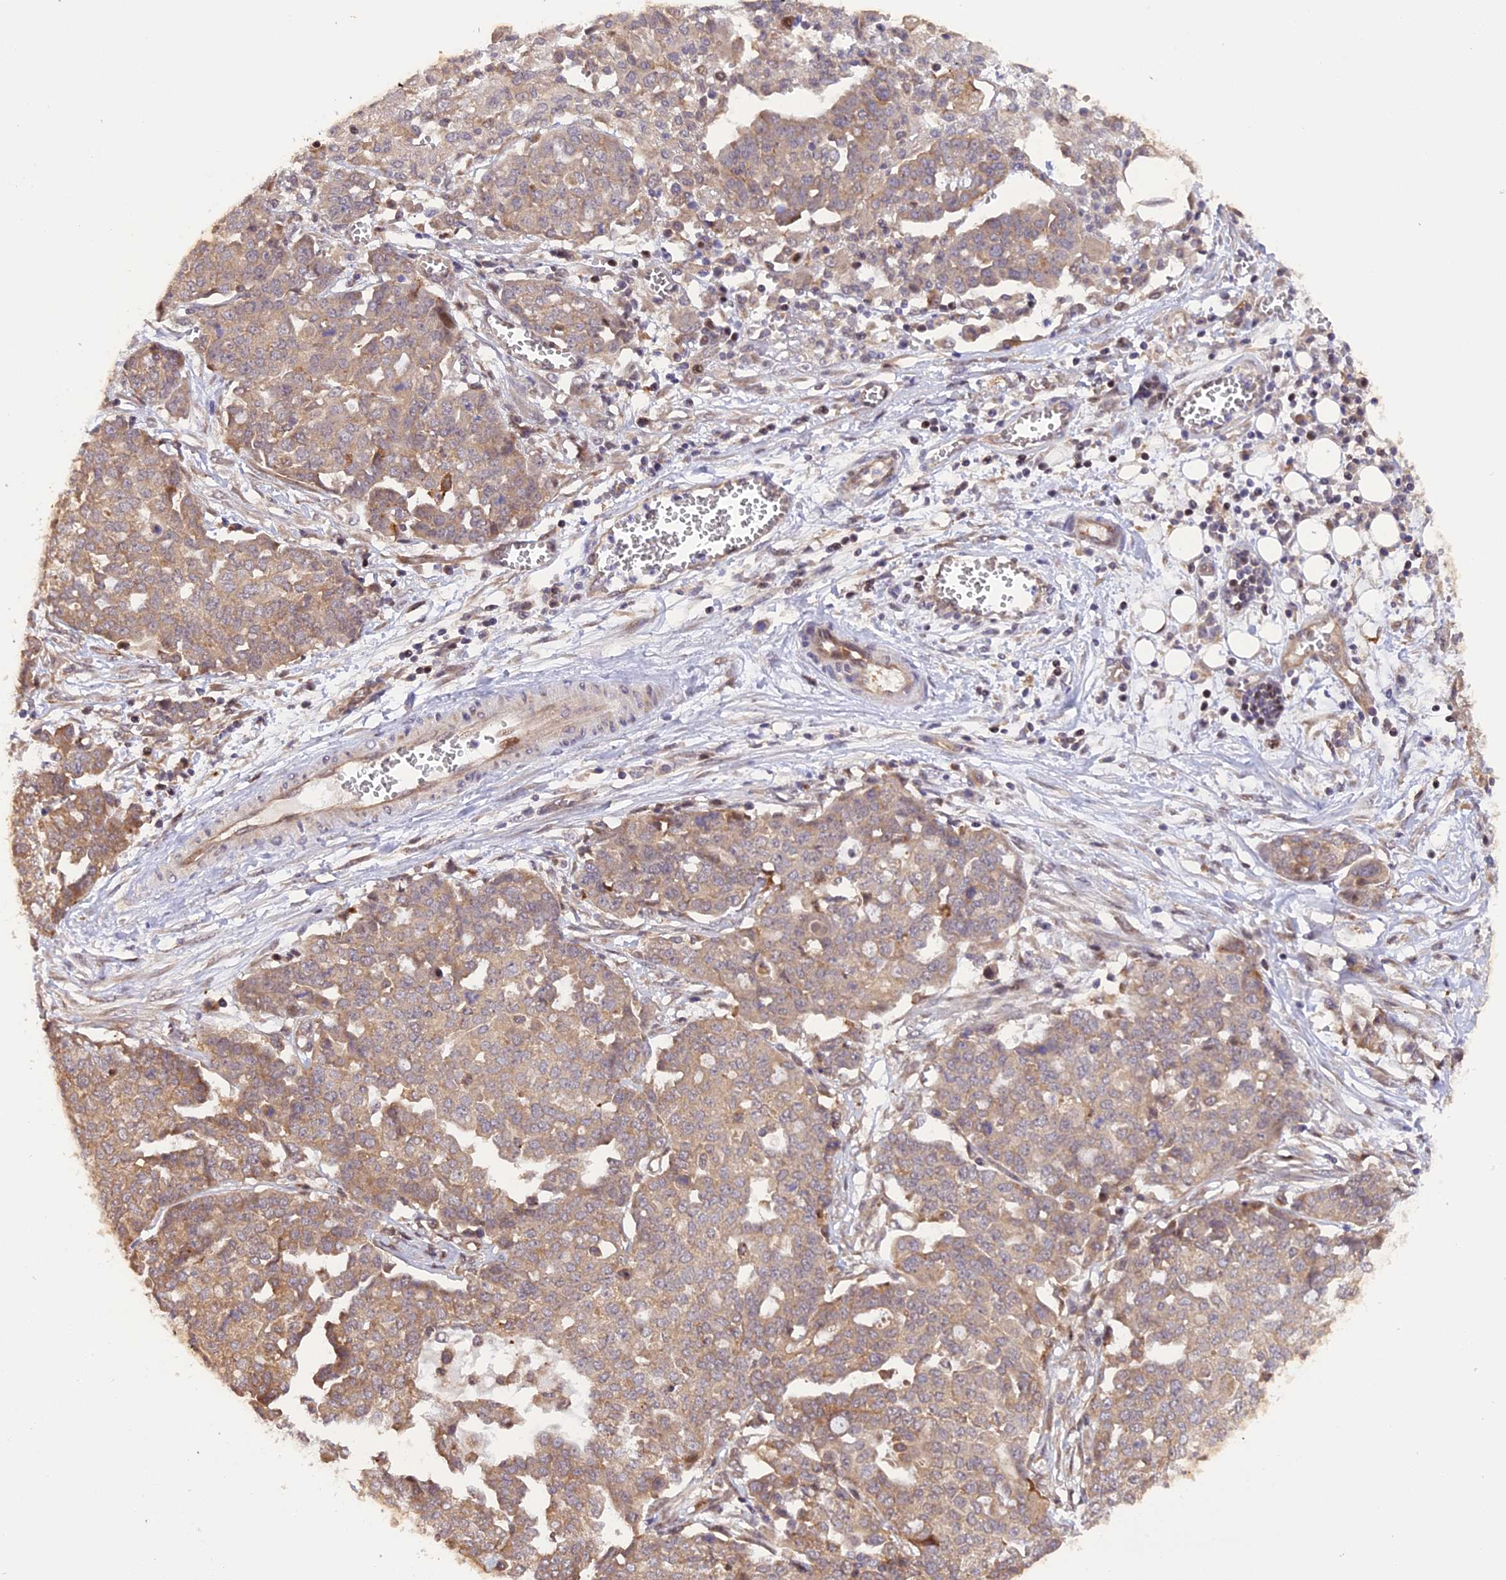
{"staining": {"intensity": "weak", "quantity": "25%-75%", "location": "cytoplasmic/membranous"}, "tissue": "ovarian cancer", "cell_type": "Tumor cells", "image_type": "cancer", "snomed": [{"axis": "morphology", "description": "Cystadenocarcinoma, serous, NOS"}, {"axis": "topography", "description": "Soft tissue"}, {"axis": "topography", "description": "Ovary"}], "caption": "There is low levels of weak cytoplasmic/membranous positivity in tumor cells of ovarian cancer, as demonstrated by immunohistochemical staining (brown color).", "gene": "SAMD4A", "patient": {"sex": "female", "age": 57}}